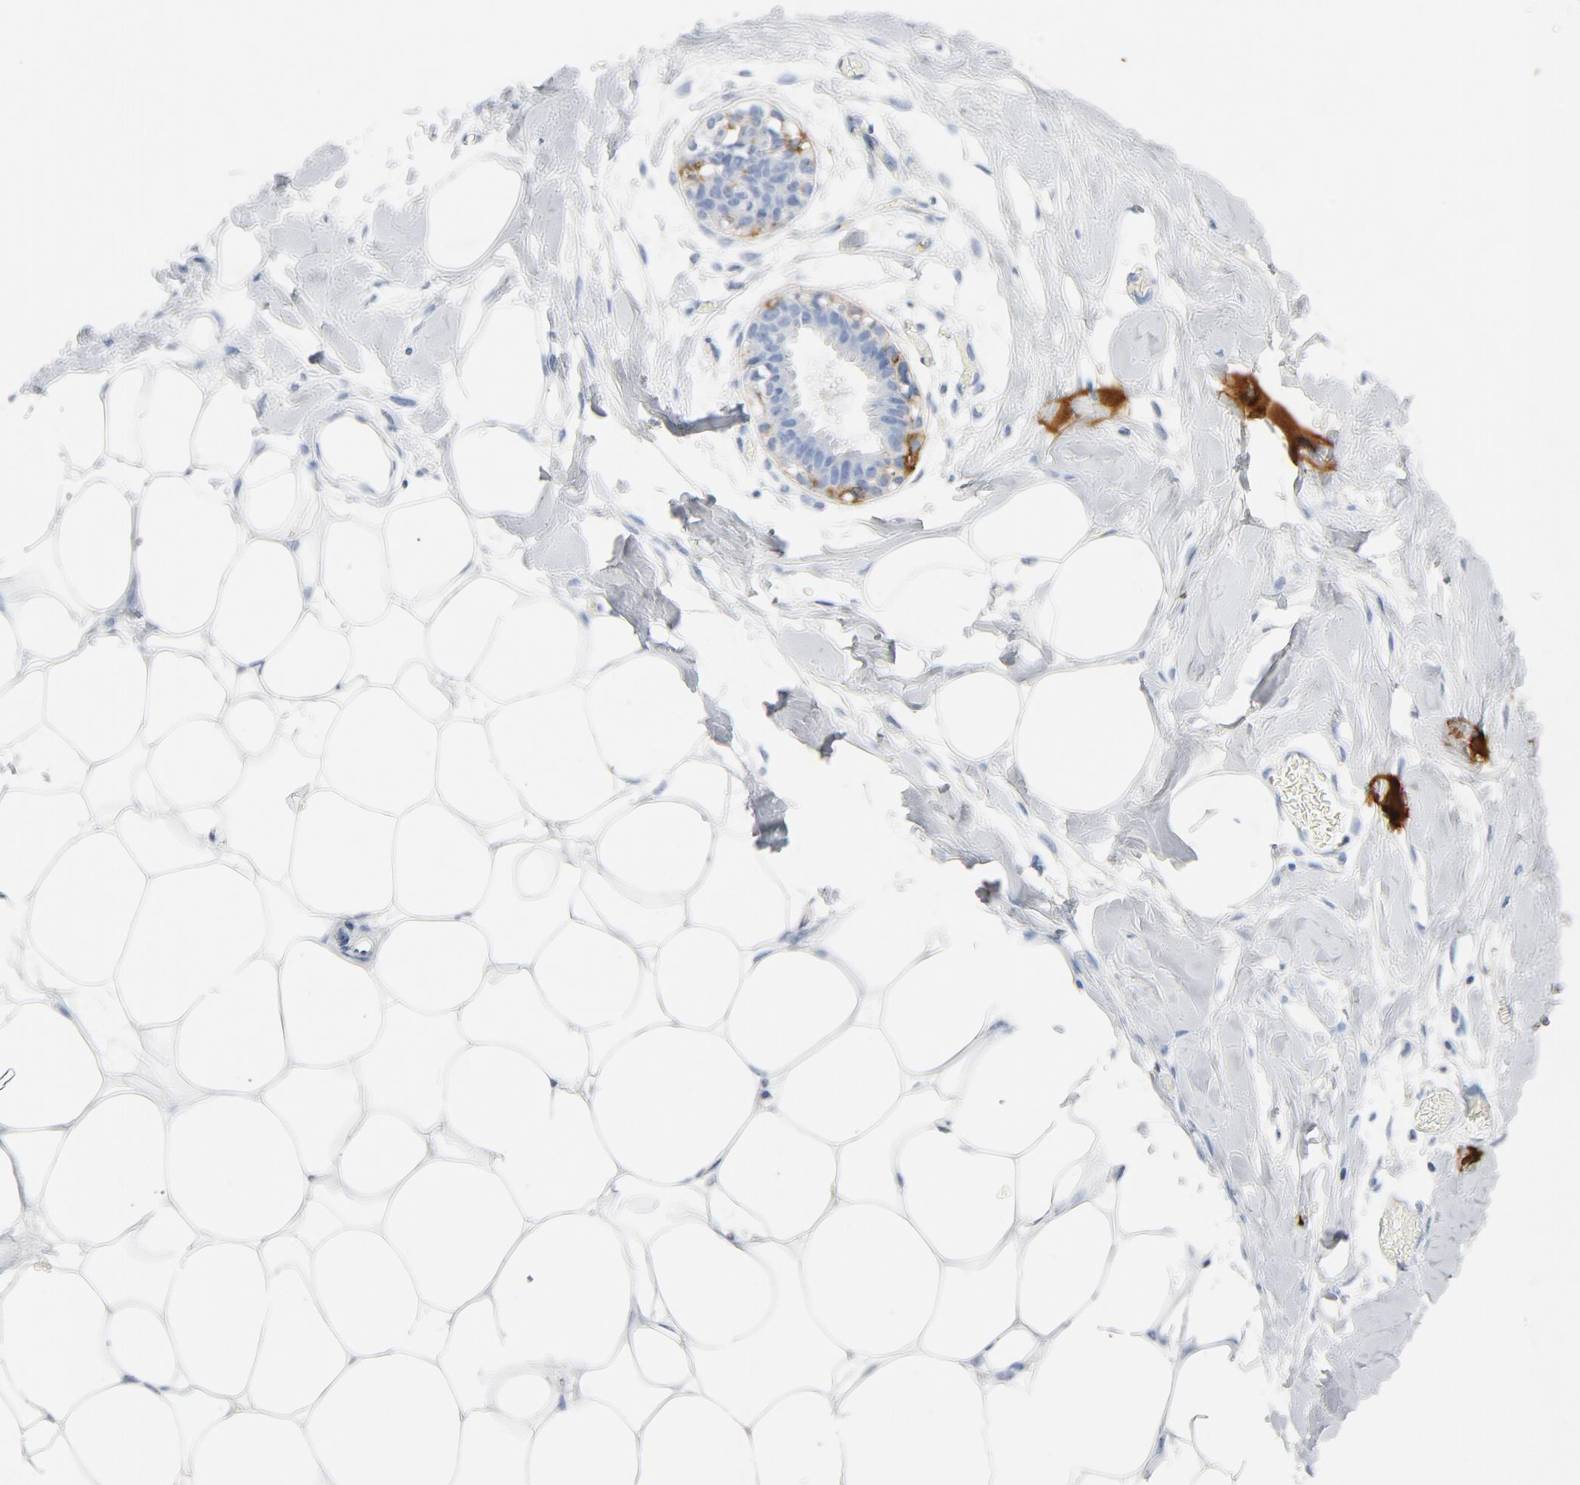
{"staining": {"intensity": "negative", "quantity": "none", "location": "none"}, "tissue": "breast", "cell_type": "Adipocytes", "image_type": "normal", "snomed": [{"axis": "morphology", "description": "Normal tissue, NOS"}, {"axis": "topography", "description": "Breast"}, {"axis": "topography", "description": "Adipose tissue"}], "caption": "Adipocytes are negative for brown protein staining in benign breast. The staining is performed using DAB brown chromogen with nuclei counter-stained in using hematoxylin.", "gene": "PTPRB", "patient": {"sex": "female", "age": 25}}